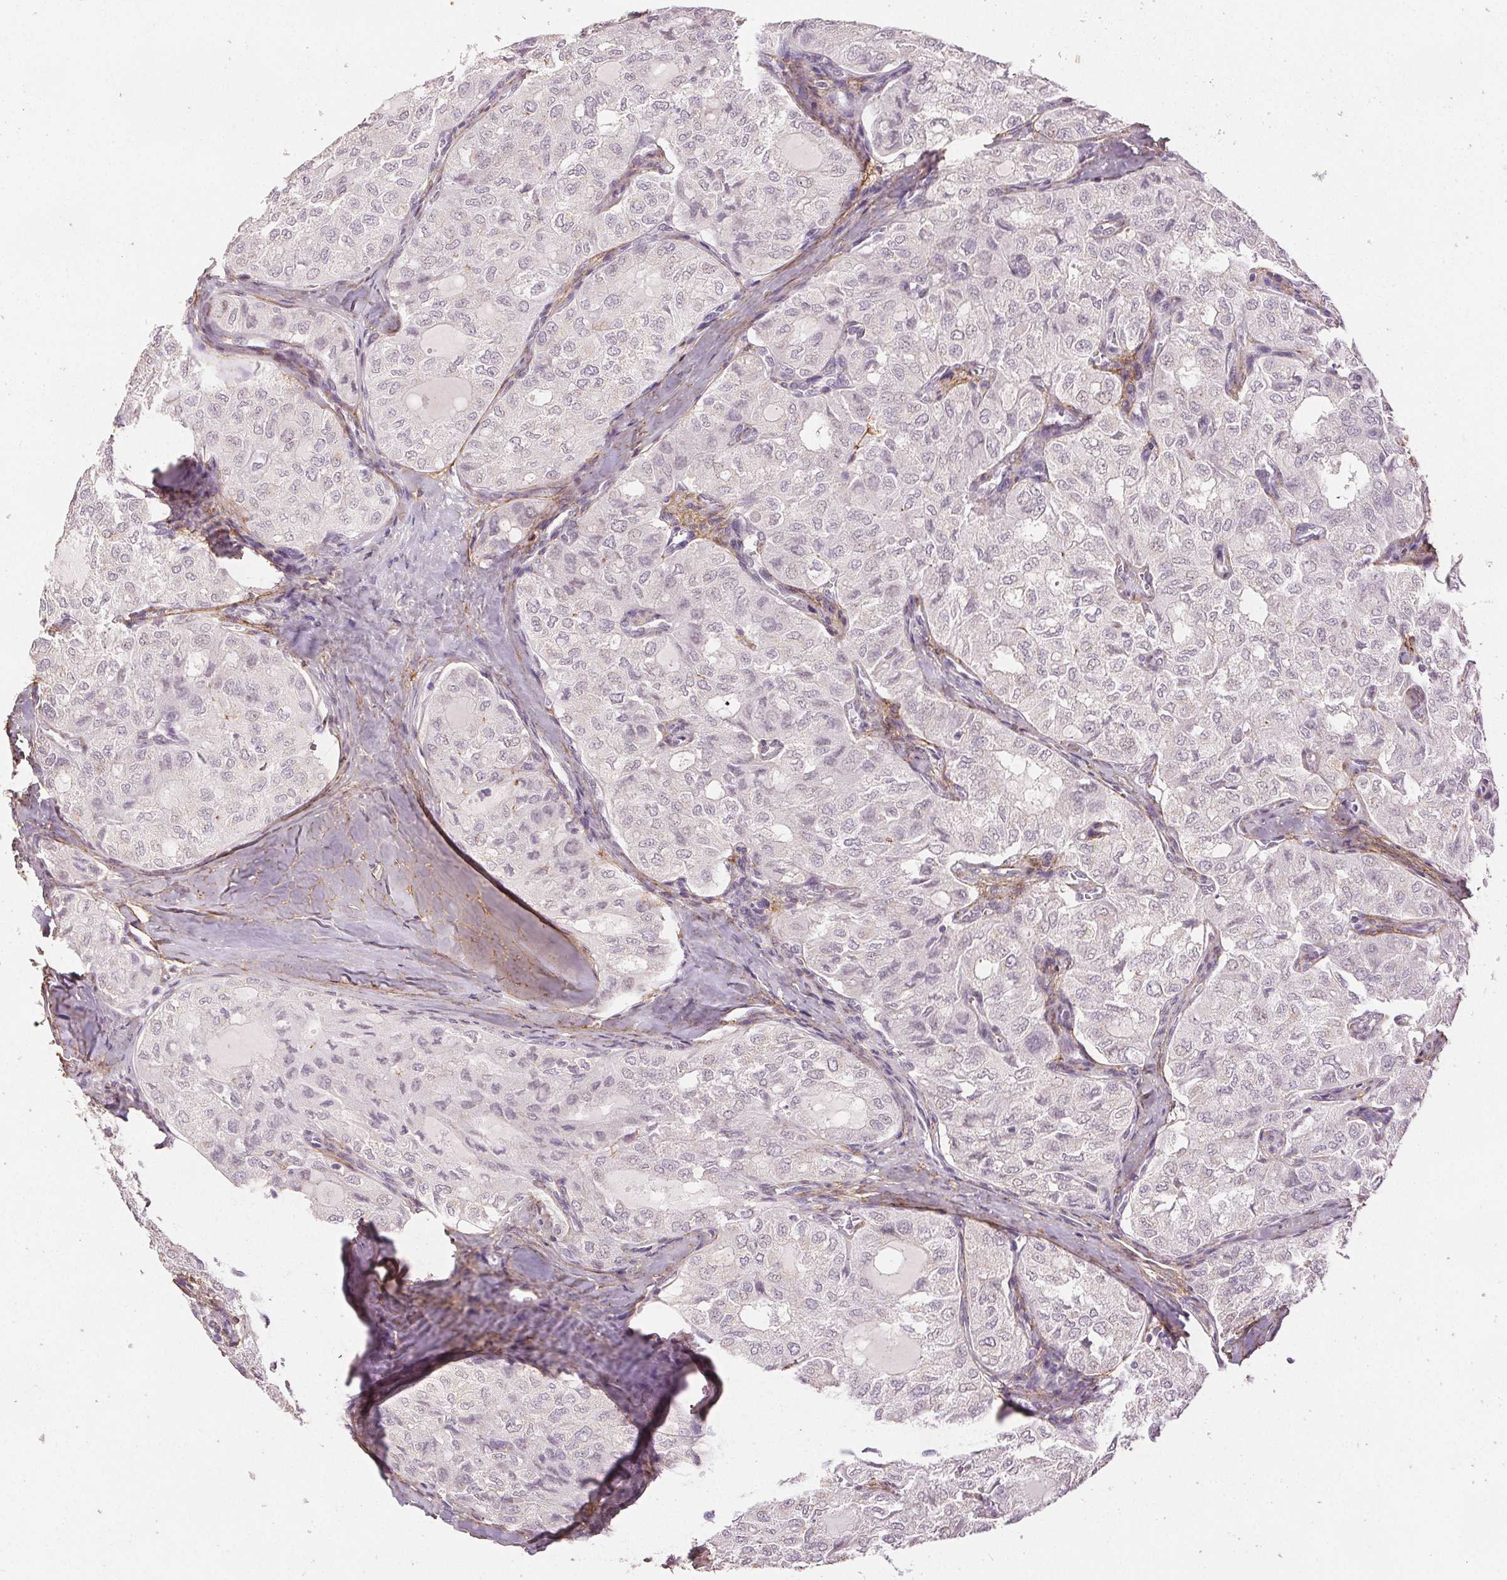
{"staining": {"intensity": "negative", "quantity": "none", "location": "none"}, "tissue": "thyroid cancer", "cell_type": "Tumor cells", "image_type": "cancer", "snomed": [{"axis": "morphology", "description": "Follicular adenoma carcinoma, NOS"}, {"axis": "topography", "description": "Thyroid gland"}], "caption": "Human thyroid cancer (follicular adenoma carcinoma) stained for a protein using IHC exhibits no expression in tumor cells.", "gene": "FBN1", "patient": {"sex": "male", "age": 75}}